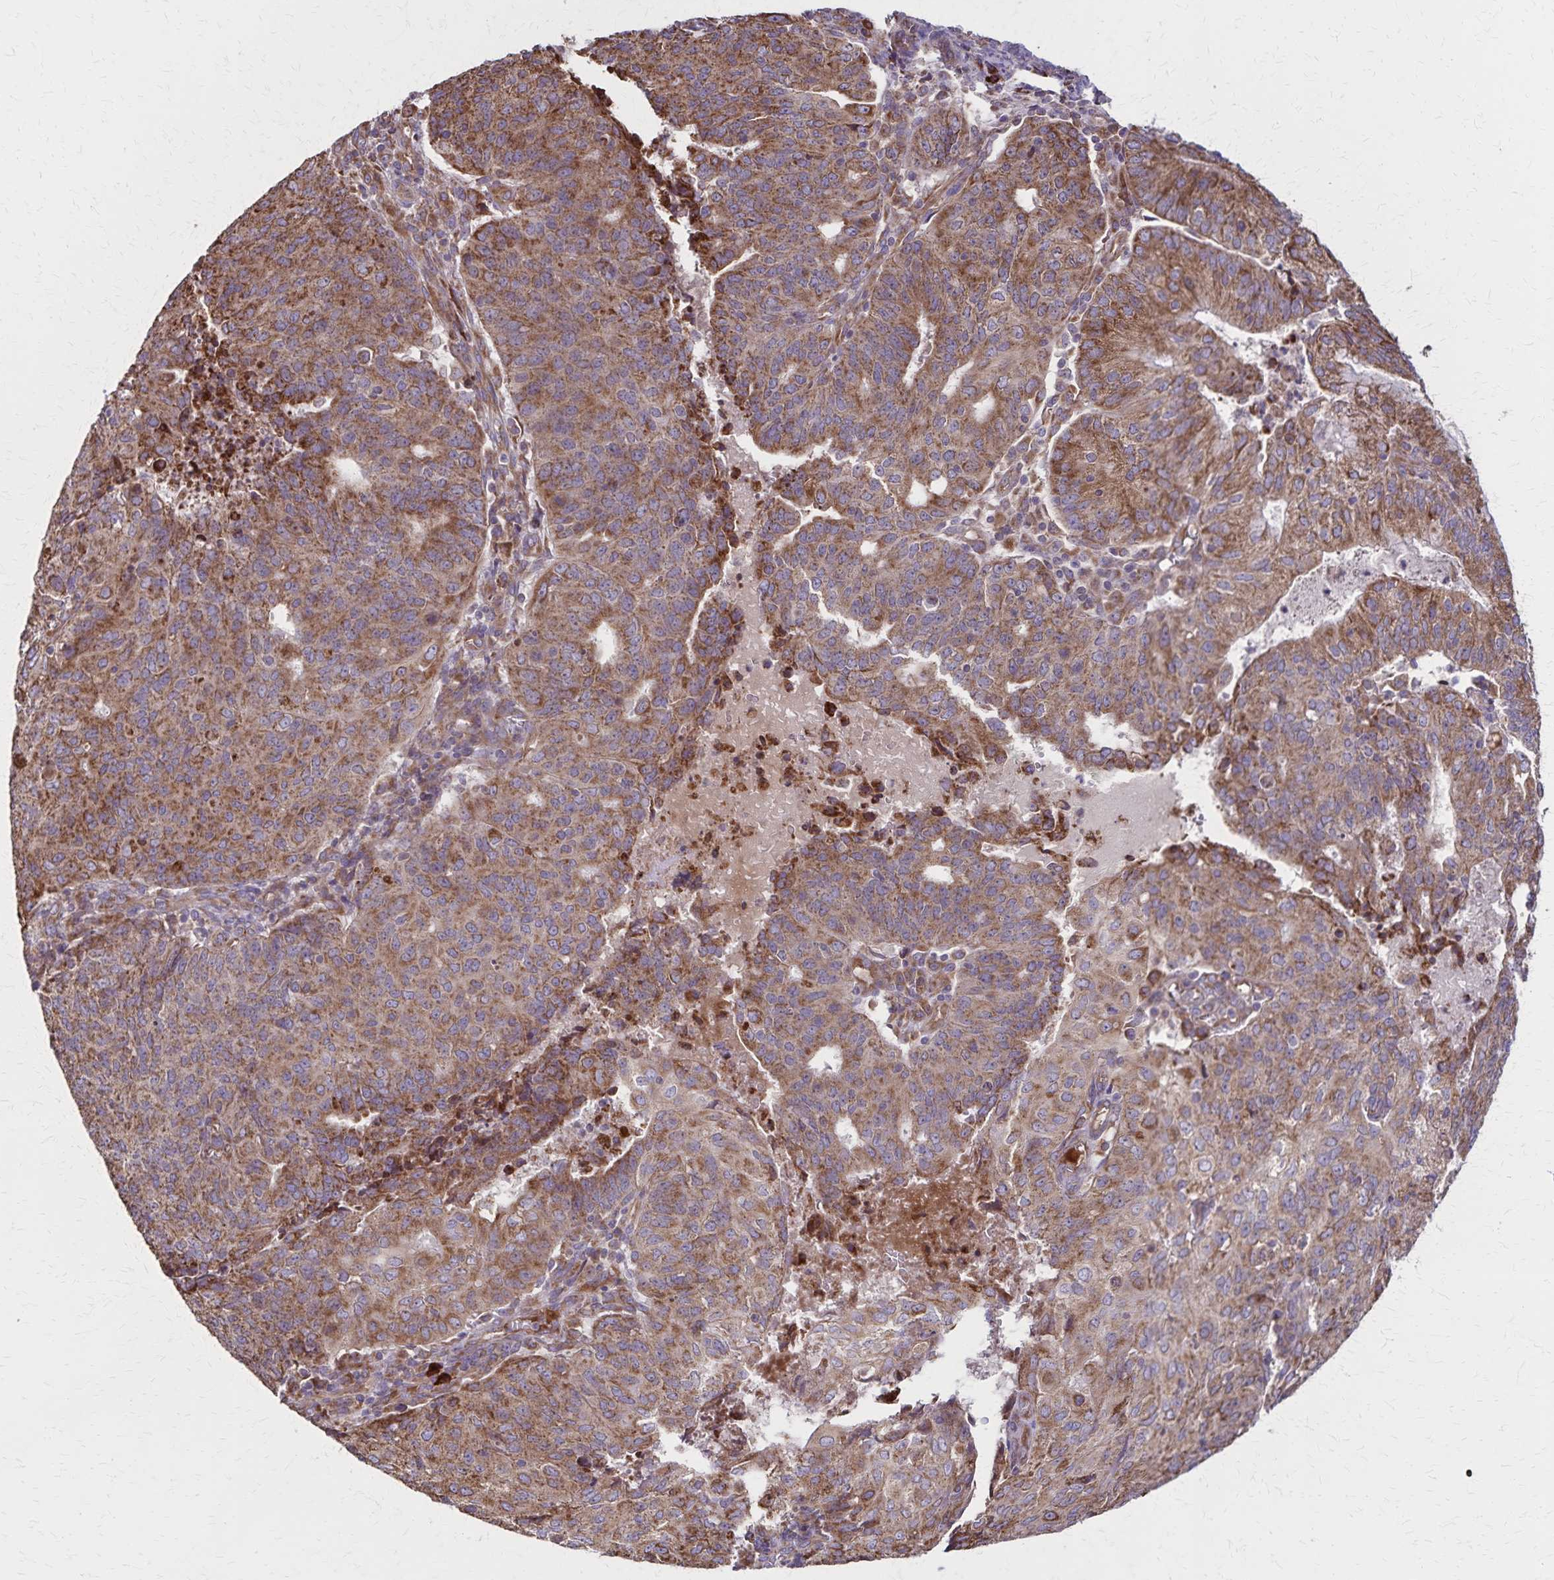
{"staining": {"intensity": "moderate", "quantity": ">75%", "location": "cytoplasmic/membranous"}, "tissue": "endometrial cancer", "cell_type": "Tumor cells", "image_type": "cancer", "snomed": [{"axis": "morphology", "description": "Adenocarcinoma, NOS"}, {"axis": "topography", "description": "Endometrium"}], "caption": "Endometrial cancer was stained to show a protein in brown. There is medium levels of moderate cytoplasmic/membranous staining in approximately >75% of tumor cells.", "gene": "RNF10", "patient": {"sex": "female", "age": 82}}